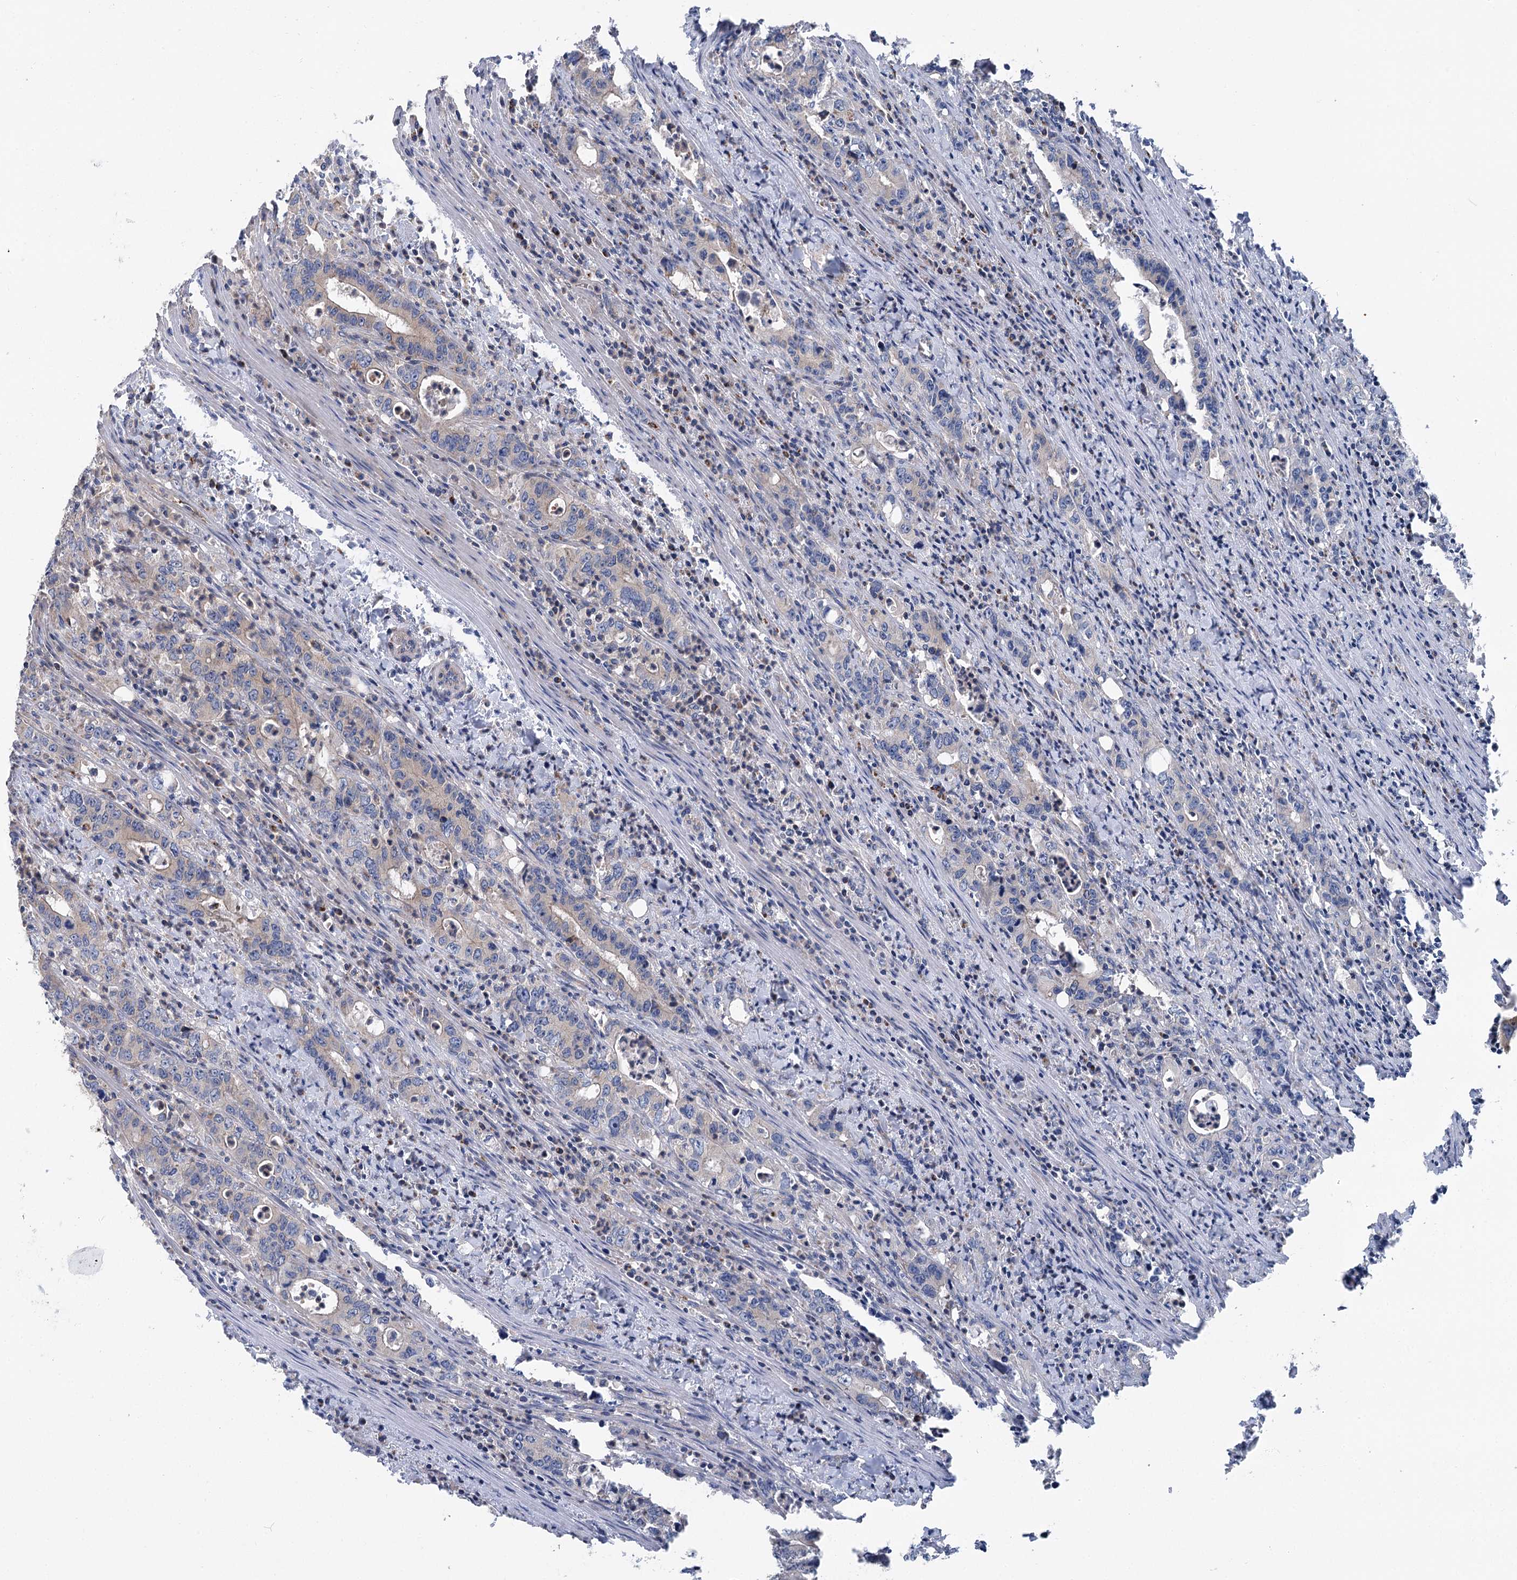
{"staining": {"intensity": "negative", "quantity": "none", "location": "none"}, "tissue": "colorectal cancer", "cell_type": "Tumor cells", "image_type": "cancer", "snomed": [{"axis": "morphology", "description": "Adenocarcinoma, NOS"}, {"axis": "topography", "description": "Colon"}], "caption": "Human colorectal cancer stained for a protein using IHC demonstrates no staining in tumor cells.", "gene": "MARK2", "patient": {"sex": "female", "age": 75}}